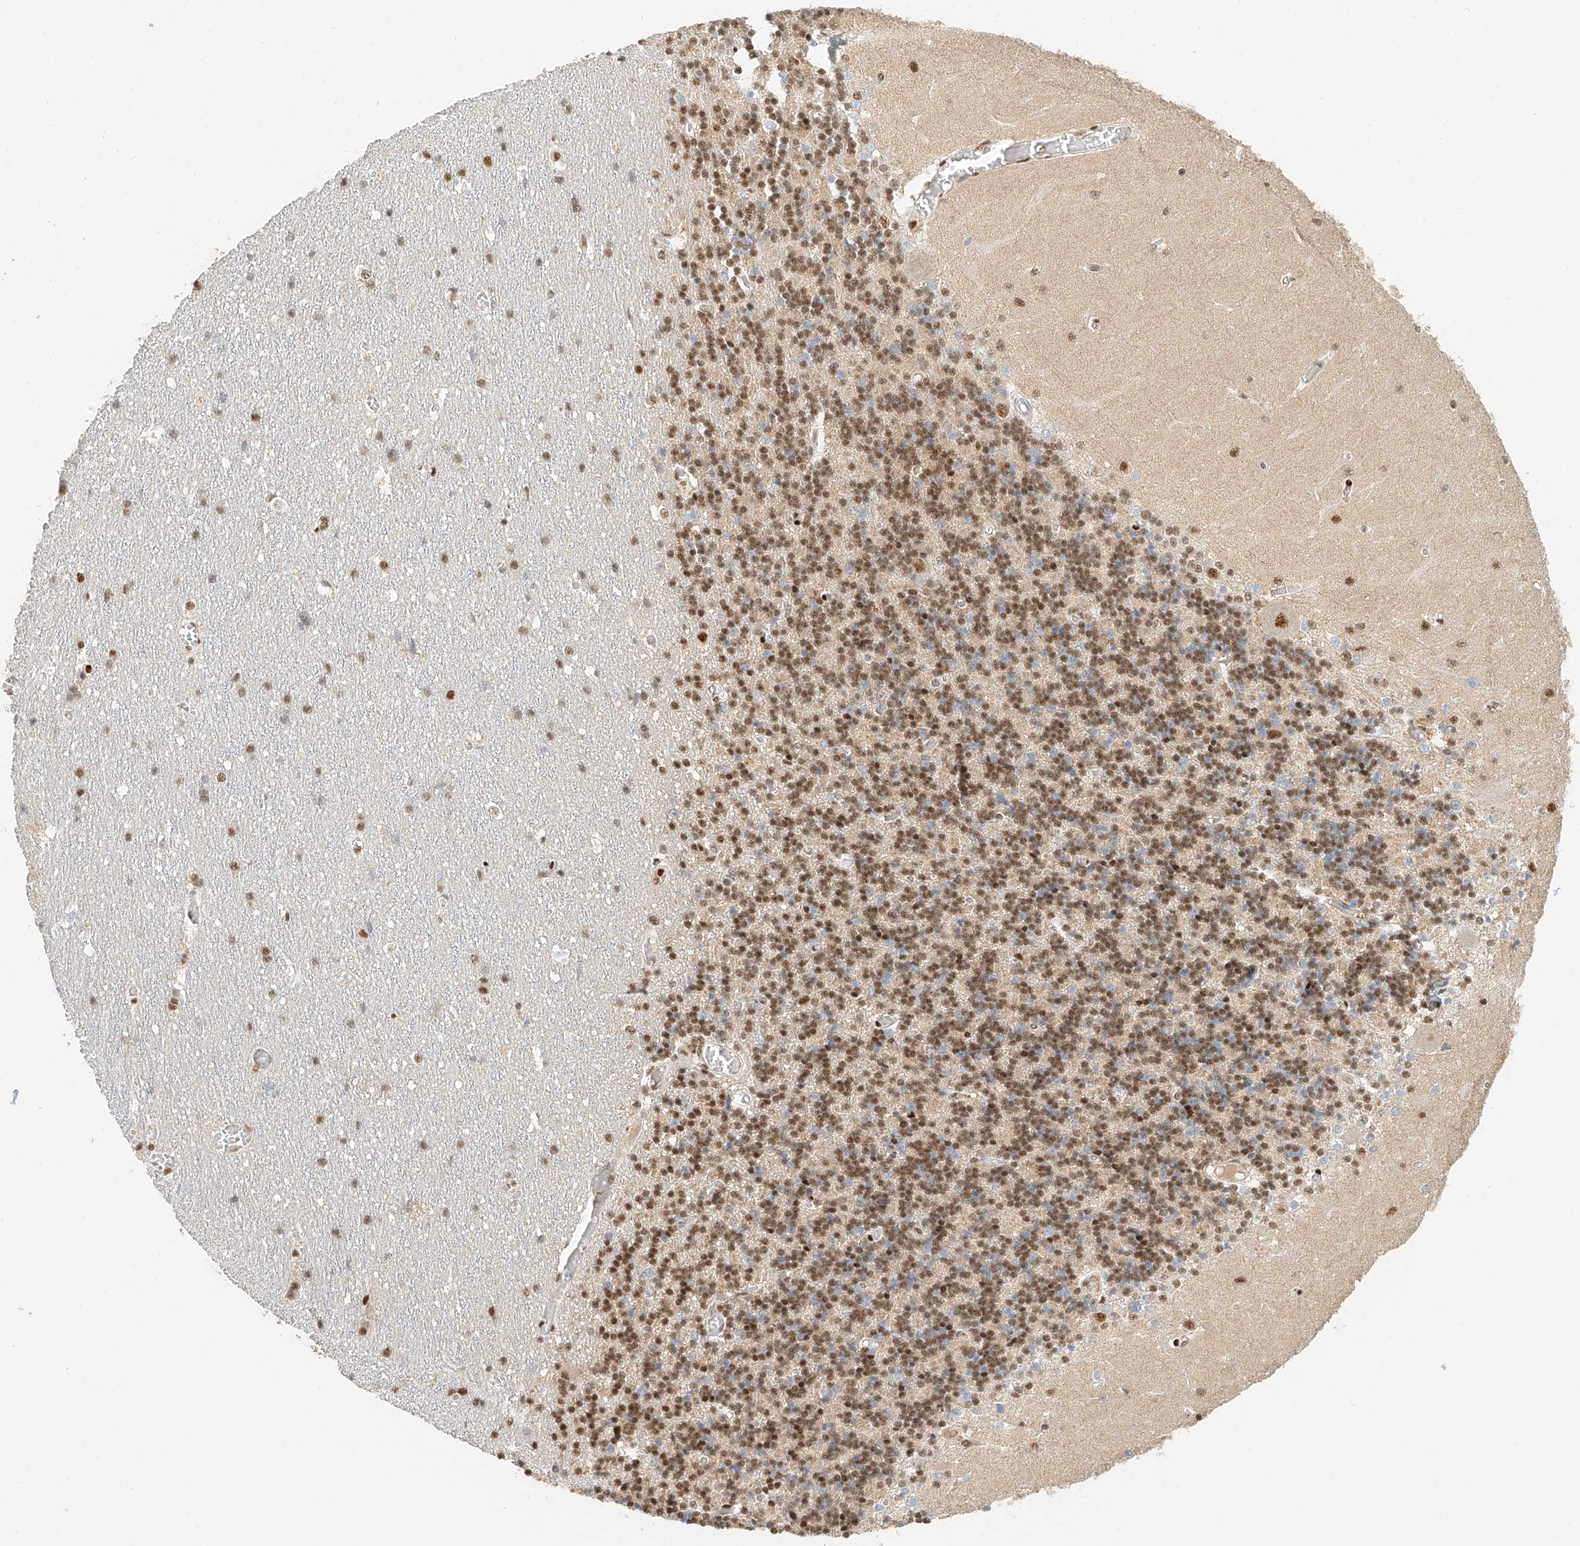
{"staining": {"intensity": "moderate", "quantity": "25%-75%", "location": "nuclear"}, "tissue": "cerebellum", "cell_type": "Cells in granular layer", "image_type": "normal", "snomed": [{"axis": "morphology", "description": "Normal tissue, NOS"}, {"axis": "topography", "description": "Cerebellum"}], "caption": "The micrograph reveals immunohistochemical staining of unremarkable cerebellum. There is moderate nuclear expression is seen in about 25%-75% of cells in granular layer. The protein is stained brown, and the nuclei are stained in blue (DAB IHC with brightfield microscopy, high magnification).", "gene": "CXorf58", "patient": {"sex": "male", "age": 37}}